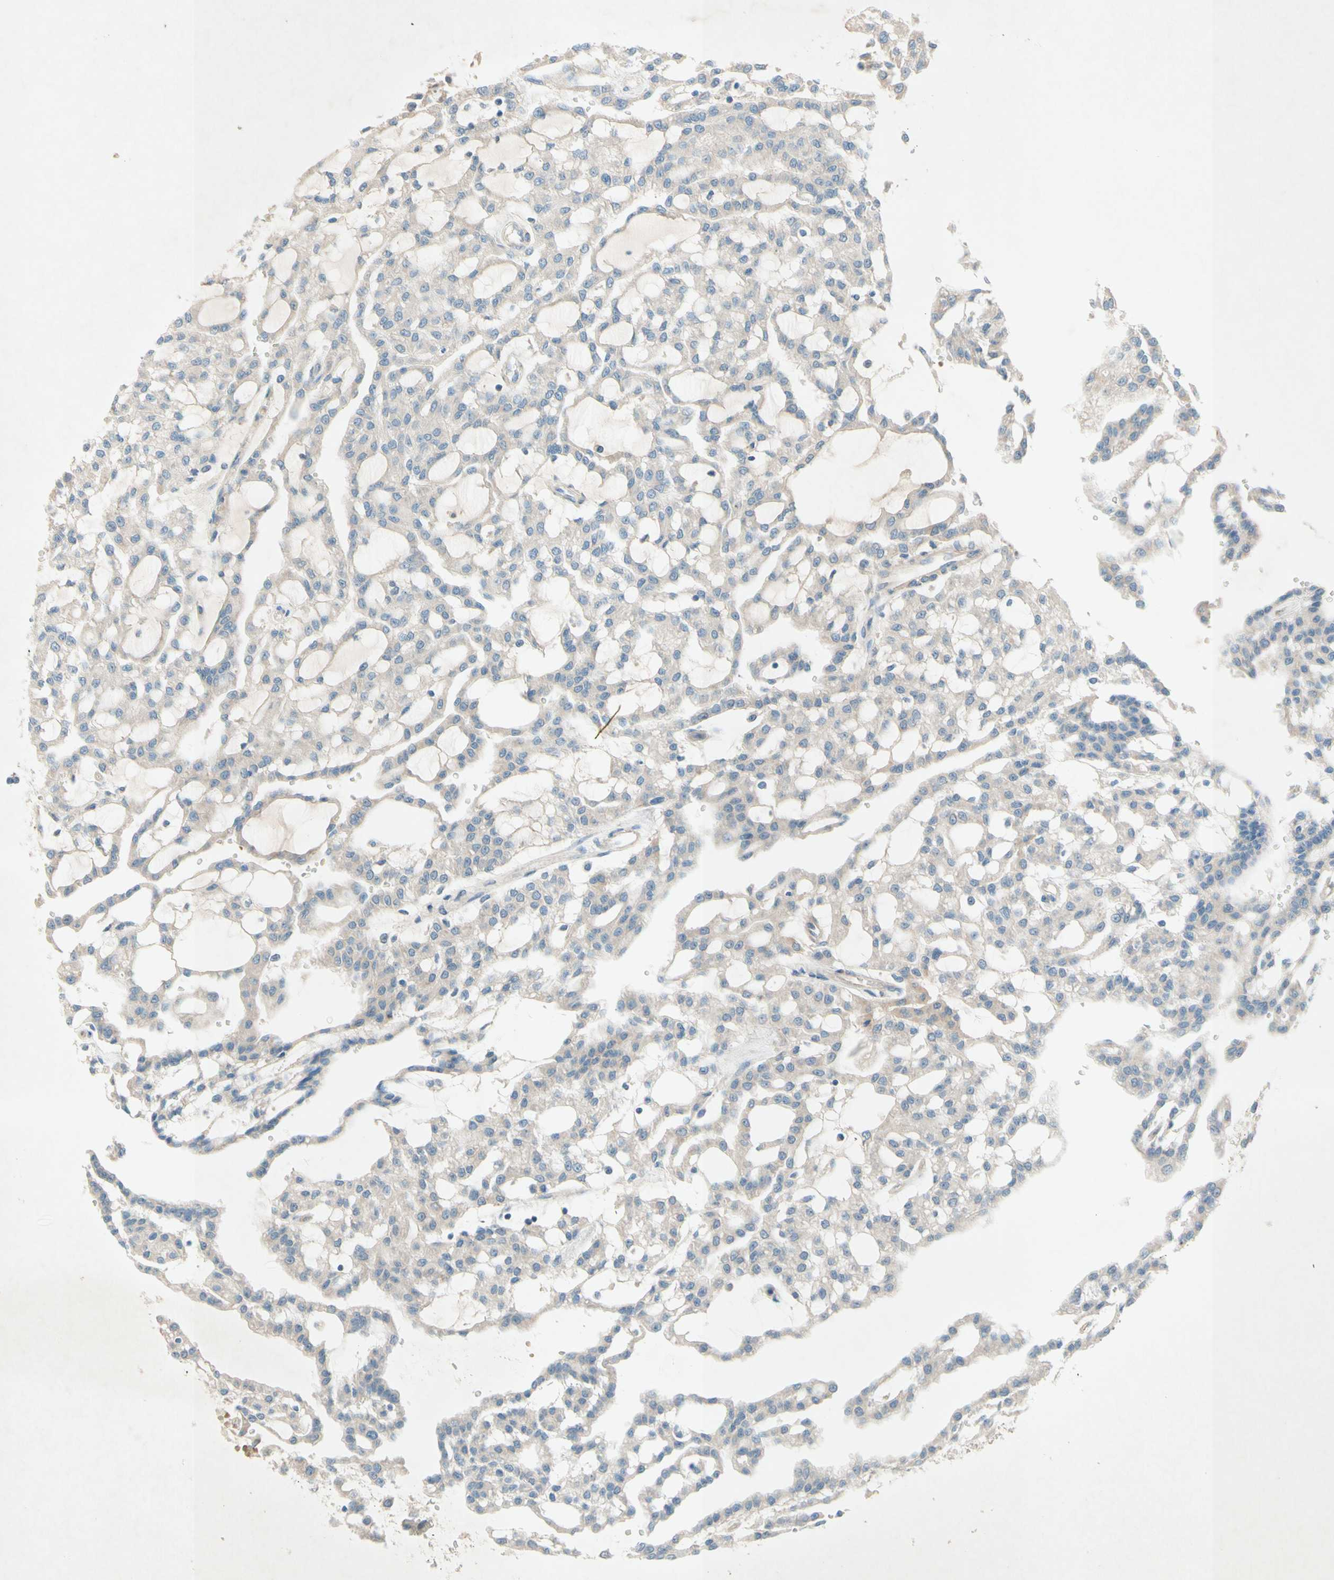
{"staining": {"intensity": "negative", "quantity": "none", "location": "none"}, "tissue": "renal cancer", "cell_type": "Tumor cells", "image_type": "cancer", "snomed": [{"axis": "morphology", "description": "Adenocarcinoma, NOS"}, {"axis": "topography", "description": "Kidney"}], "caption": "Immunohistochemistry photomicrograph of renal cancer (adenocarcinoma) stained for a protein (brown), which displays no expression in tumor cells.", "gene": "IL2", "patient": {"sex": "male", "age": 63}}